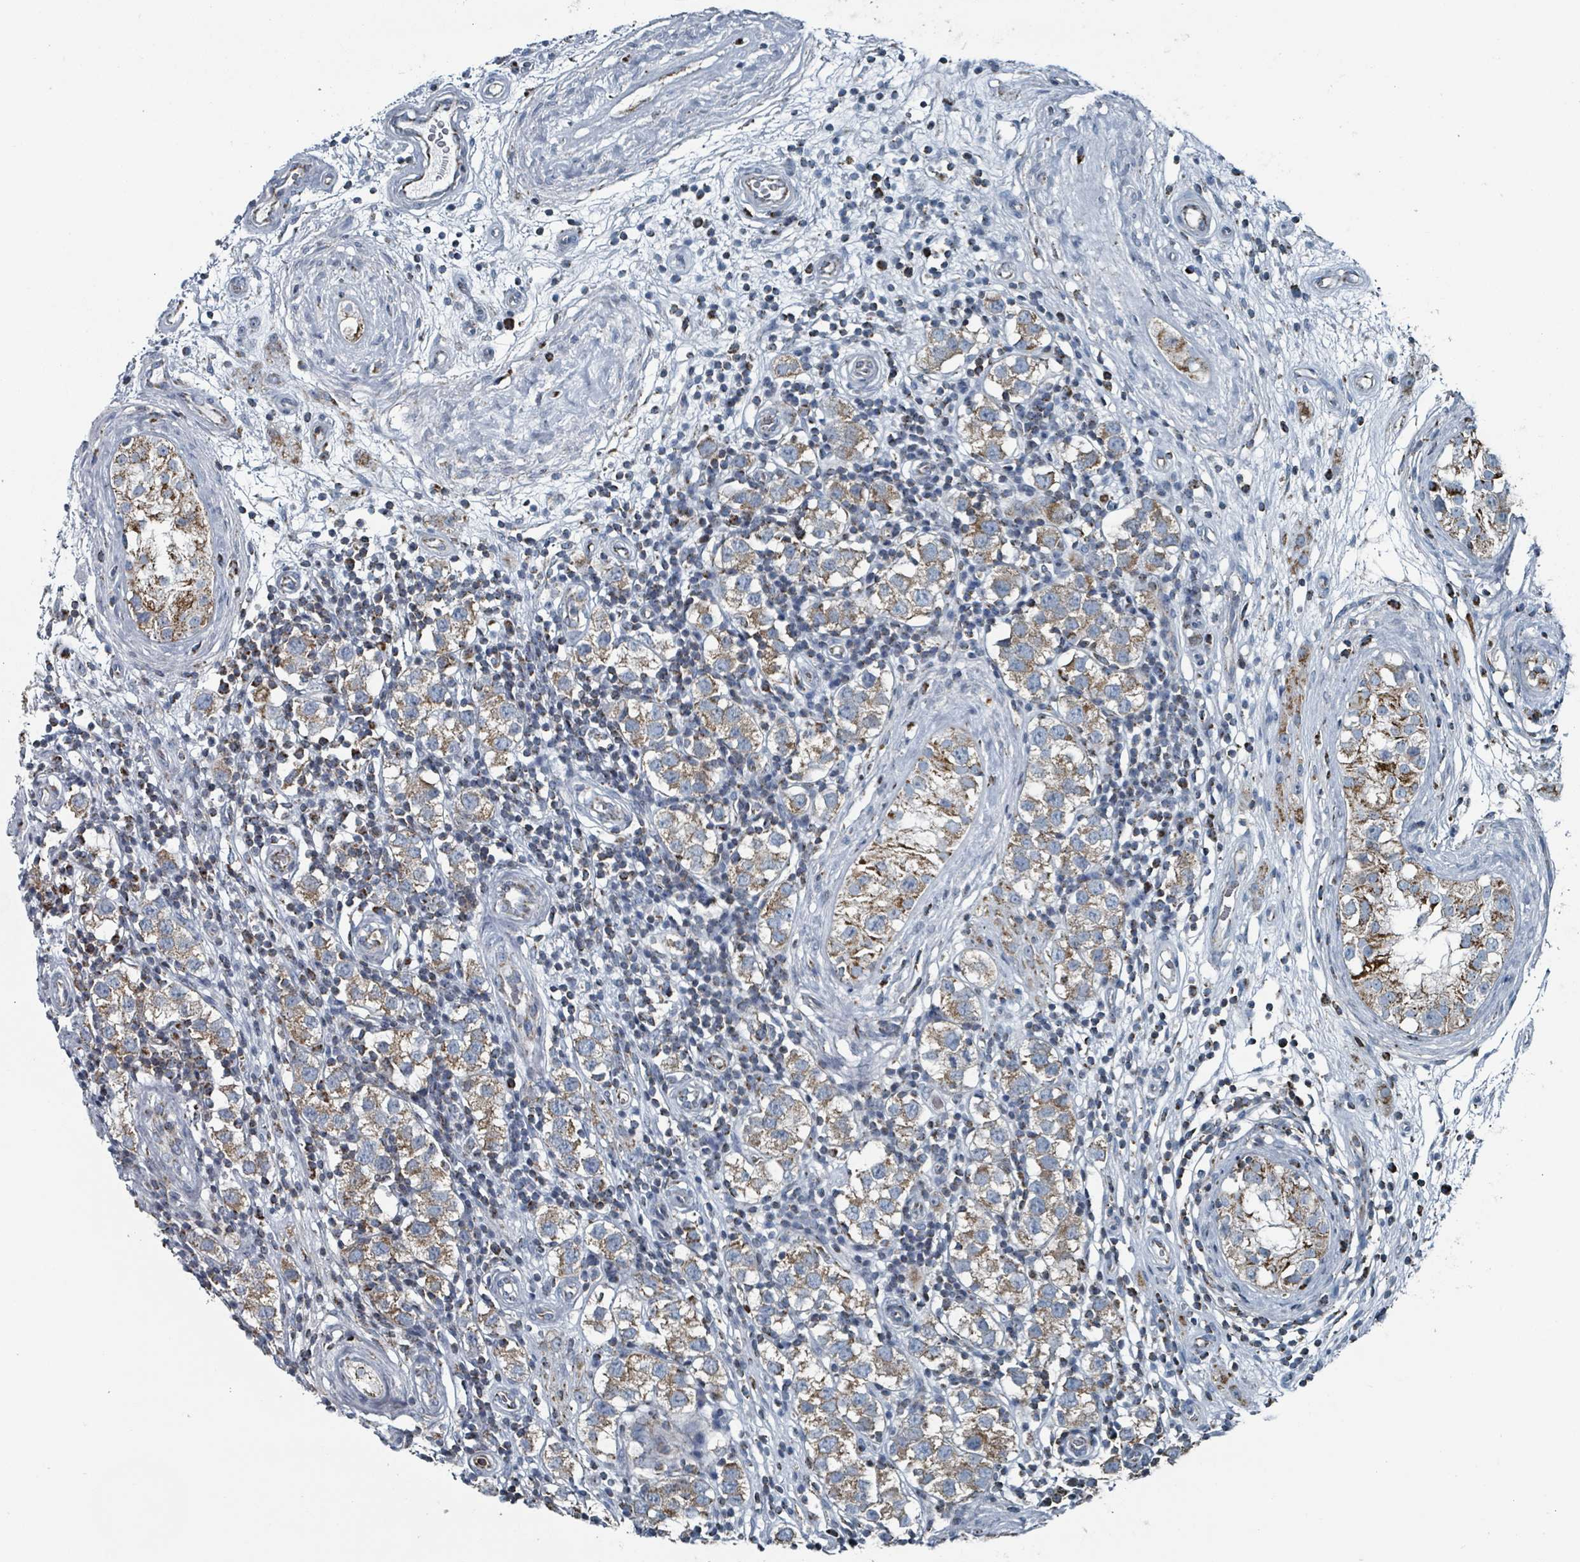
{"staining": {"intensity": "moderate", "quantity": ">75%", "location": "cytoplasmic/membranous"}, "tissue": "testis cancer", "cell_type": "Tumor cells", "image_type": "cancer", "snomed": [{"axis": "morphology", "description": "Seminoma, NOS"}, {"axis": "topography", "description": "Testis"}], "caption": "Testis seminoma stained with DAB IHC shows medium levels of moderate cytoplasmic/membranous expression in about >75% of tumor cells.", "gene": "ABHD18", "patient": {"sex": "male", "age": 34}}